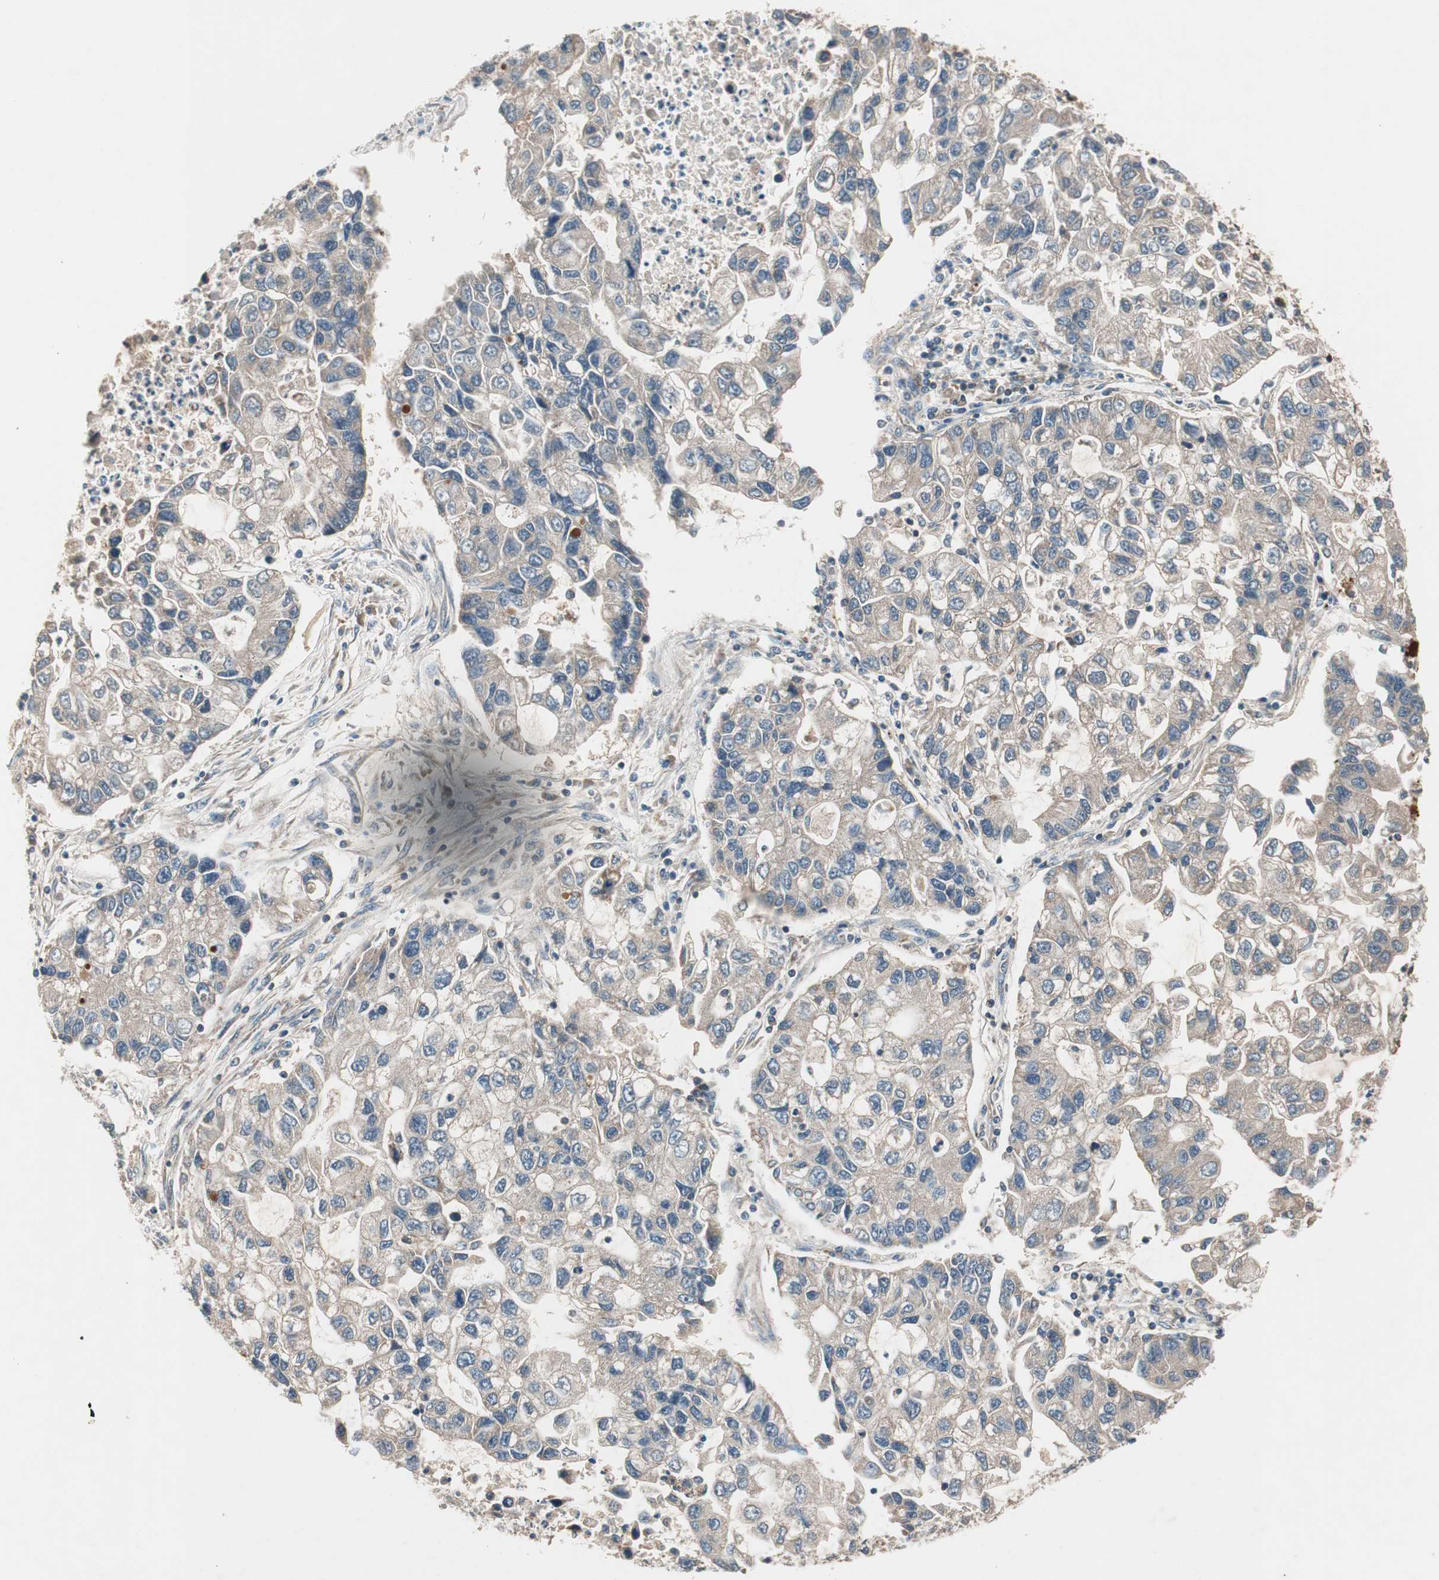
{"staining": {"intensity": "weak", "quantity": ">75%", "location": "cytoplasmic/membranous"}, "tissue": "lung cancer", "cell_type": "Tumor cells", "image_type": "cancer", "snomed": [{"axis": "morphology", "description": "Adenocarcinoma, NOS"}, {"axis": "topography", "description": "Lung"}], "caption": "Lung cancer stained with DAB (3,3'-diaminobenzidine) IHC displays low levels of weak cytoplasmic/membranous expression in approximately >75% of tumor cells.", "gene": "HPN", "patient": {"sex": "female", "age": 51}}